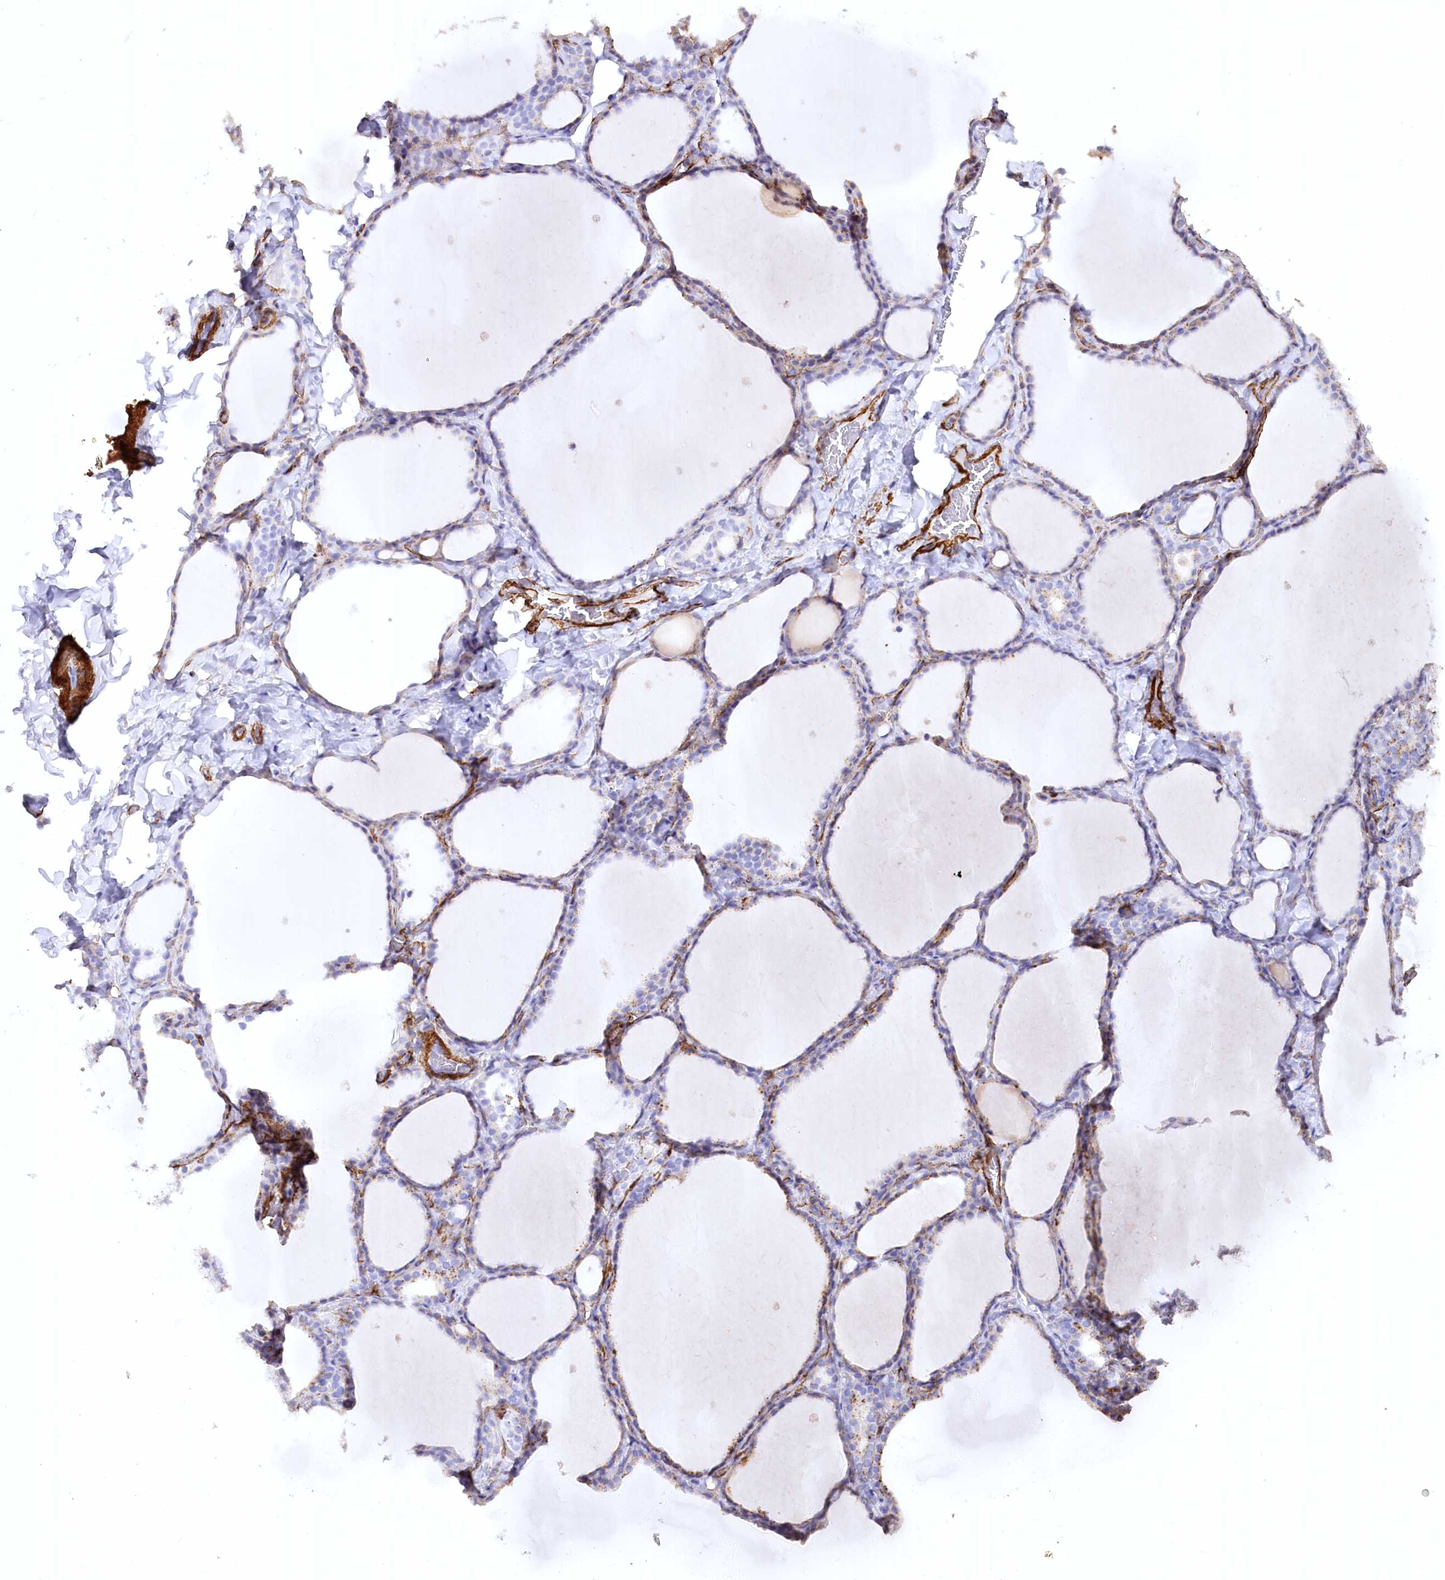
{"staining": {"intensity": "moderate", "quantity": "<25%", "location": "cytoplasmic/membranous"}, "tissue": "thyroid gland", "cell_type": "Glandular cells", "image_type": "normal", "snomed": [{"axis": "morphology", "description": "Normal tissue, NOS"}, {"axis": "topography", "description": "Thyroid gland"}], "caption": "Thyroid gland stained with immunohistochemistry displays moderate cytoplasmic/membranous positivity in approximately <25% of glandular cells. (Stains: DAB (3,3'-diaminobenzidine) in brown, nuclei in blue, Microscopy: brightfield microscopy at high magnification).", "gene": "SYNPO2", "patient": {"sex": "female", "age": 22}}